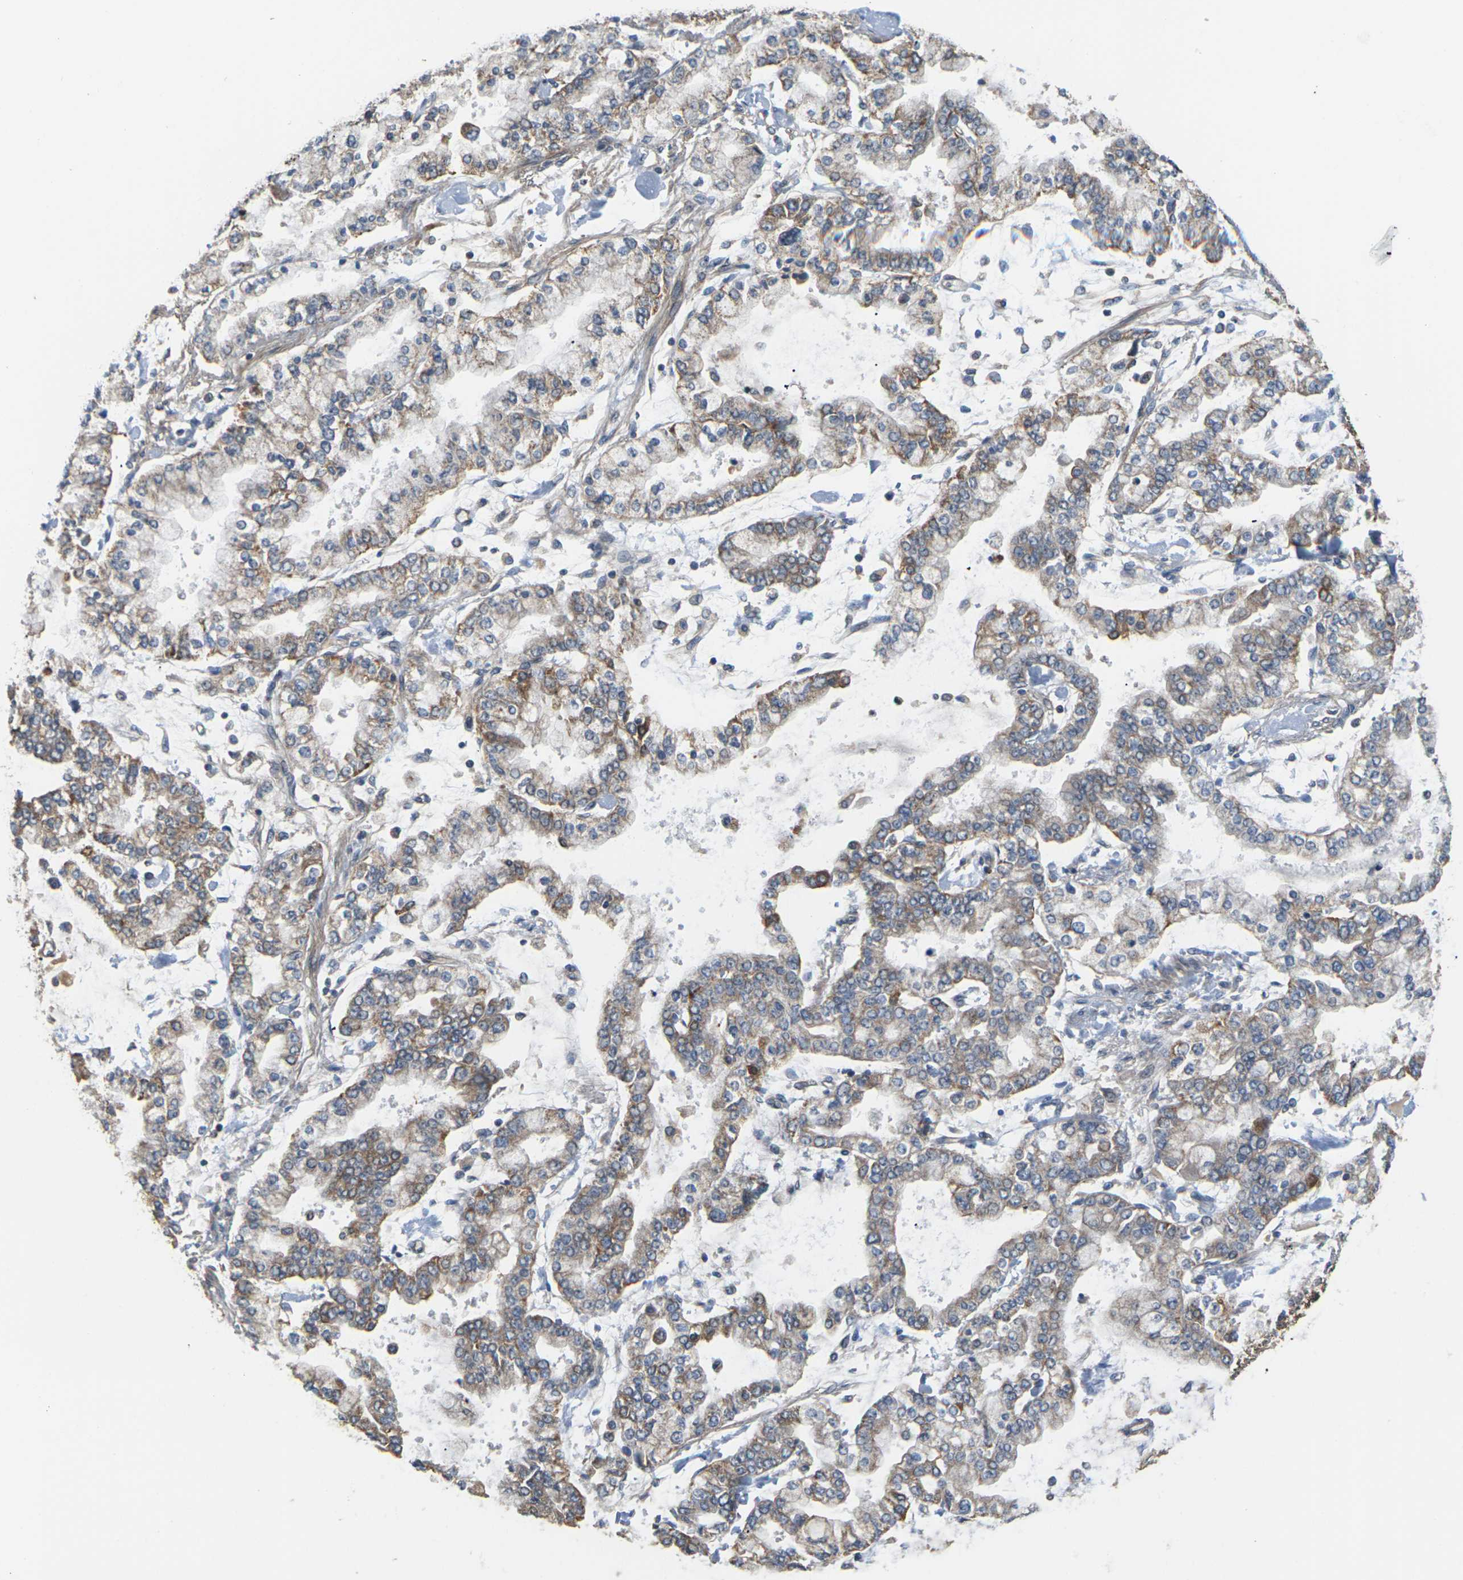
{"staining": {"intensity": "moderate", "quantity": "25%-75%", "location": "cytoplasmic/membranous"}, "tissue": "stomach cancer", "cell_type": "Tumor cells", "image_type": "cancer", "snomed": [{"axis": "morphology", "description": "Normal tissue, NOS"}, {"axis": "morphology", "description": "Adenocarcinoma, NOS"}, {"axis": "topography", "description": "Stomach, upper"}, {"axis": "topography", "description": "Stomach"}], "caption": "IHC staining of adenocarcinoma (stomach), which demonstrates medium levels of moderate cytoplasmic/membranous positivity in about 25%-75% of tumor cells indicating moderate cytoplasmic/membranous protein staining. The staining was performed using DAB (3,3'-diaminobenzidine) (brown) for protein detection and nuclei were counterstained in hematoxylin (blue).", "gene": "PCDHB4", "patient": {"sex": "male", "age": 76}}